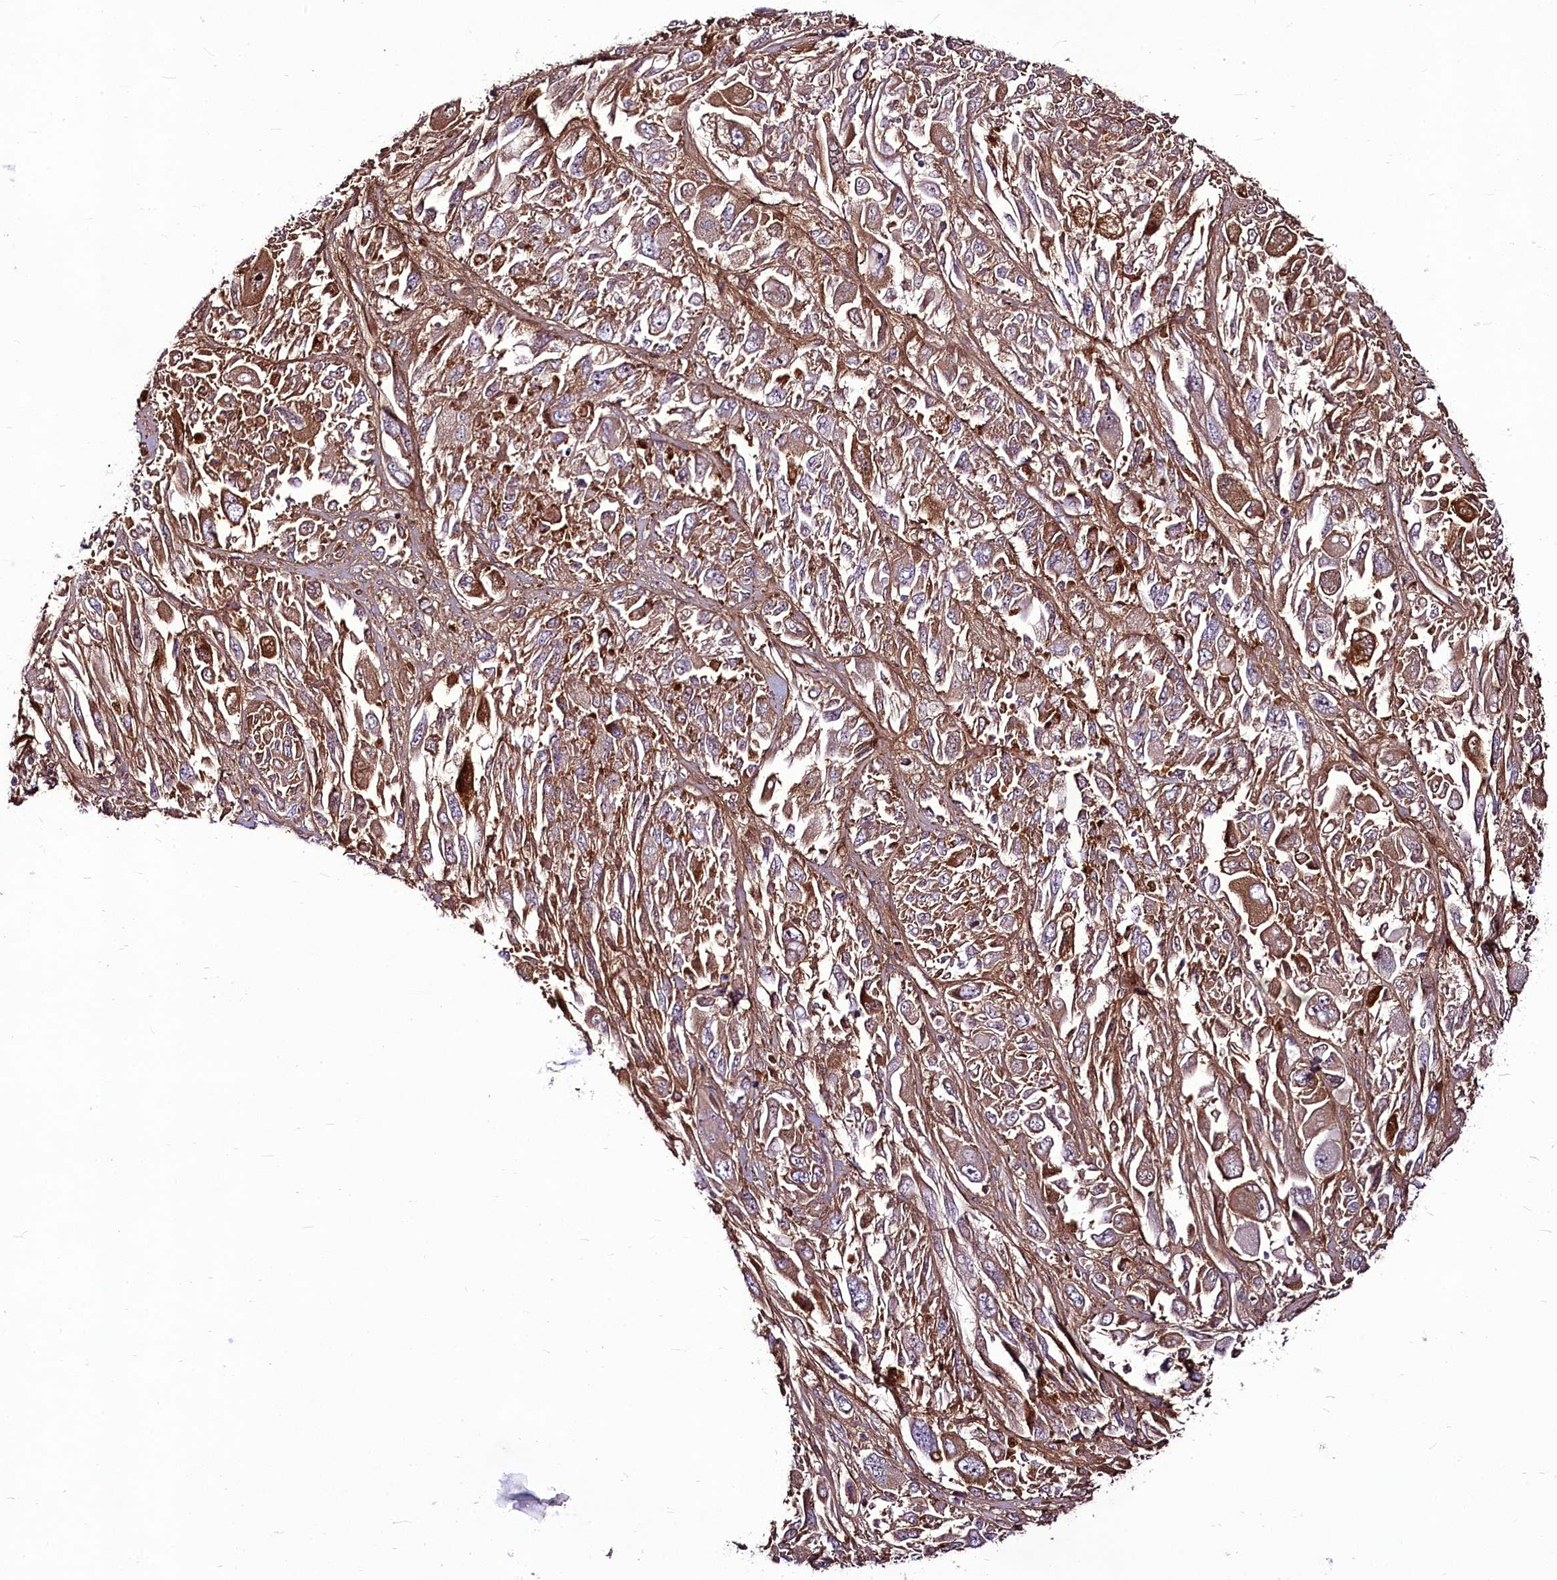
{"staining": {"intensity": "moderate", "quantity": ">75%", "location": "cytoplasmic/membranous"}, "tissue": "melanoma", "cell_type": "Tumor cells", "image_type": "cancer", "snomed": [{"axis": "morphology", "description": "Malignant melanoma, NOS"}, {"axis": "topography", "description": "Skin"}], "caption": "IHC of melanoma reveals medium levels of moderate cytoplasmic/membranous expression in about >75% of tumor cells. Nuclei are stained in blue.", "gene": "RSBN1", "patient": {"sex": "female", "age": 91}}